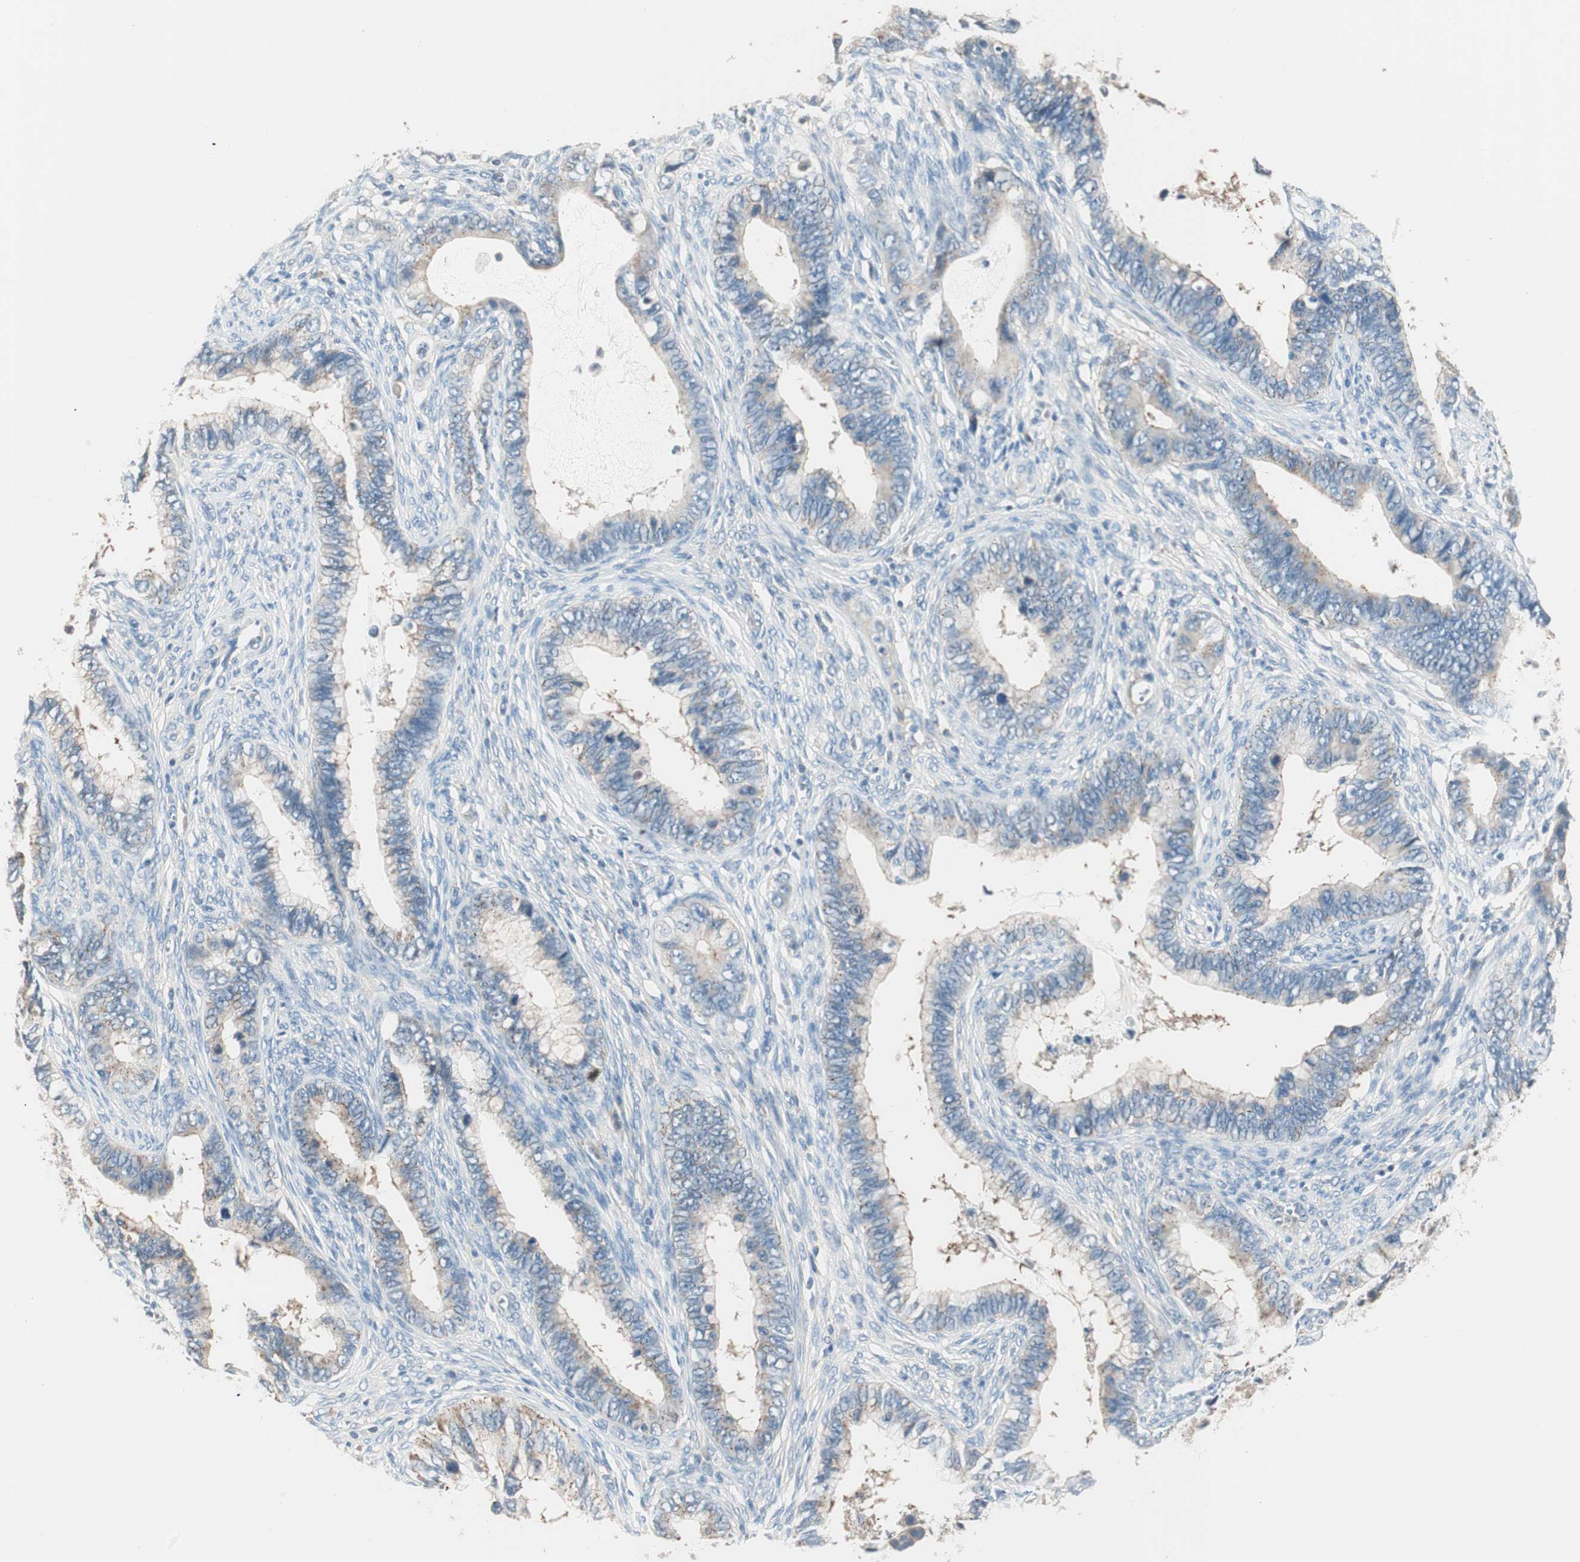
{"staining": {"intensity": "weak", "quantity": "<25%", "location": "cytoplasmic/membranous"}, "tissue": "cervical cancer", "cell_type": "Tumor cells", "image_type": "cancer", "snomed": [{"axis": "morphology", "description": "Adenocarcinoma, NOS"}, {"axis": "topography", "description": "Cervix"}], "caption": "Immunohistochemical staining of cervical adenocarcinoma shows no significant staining in tumor cells.", "gene": "RAD54B", "patient": {"sex": "female", "age": 44}}